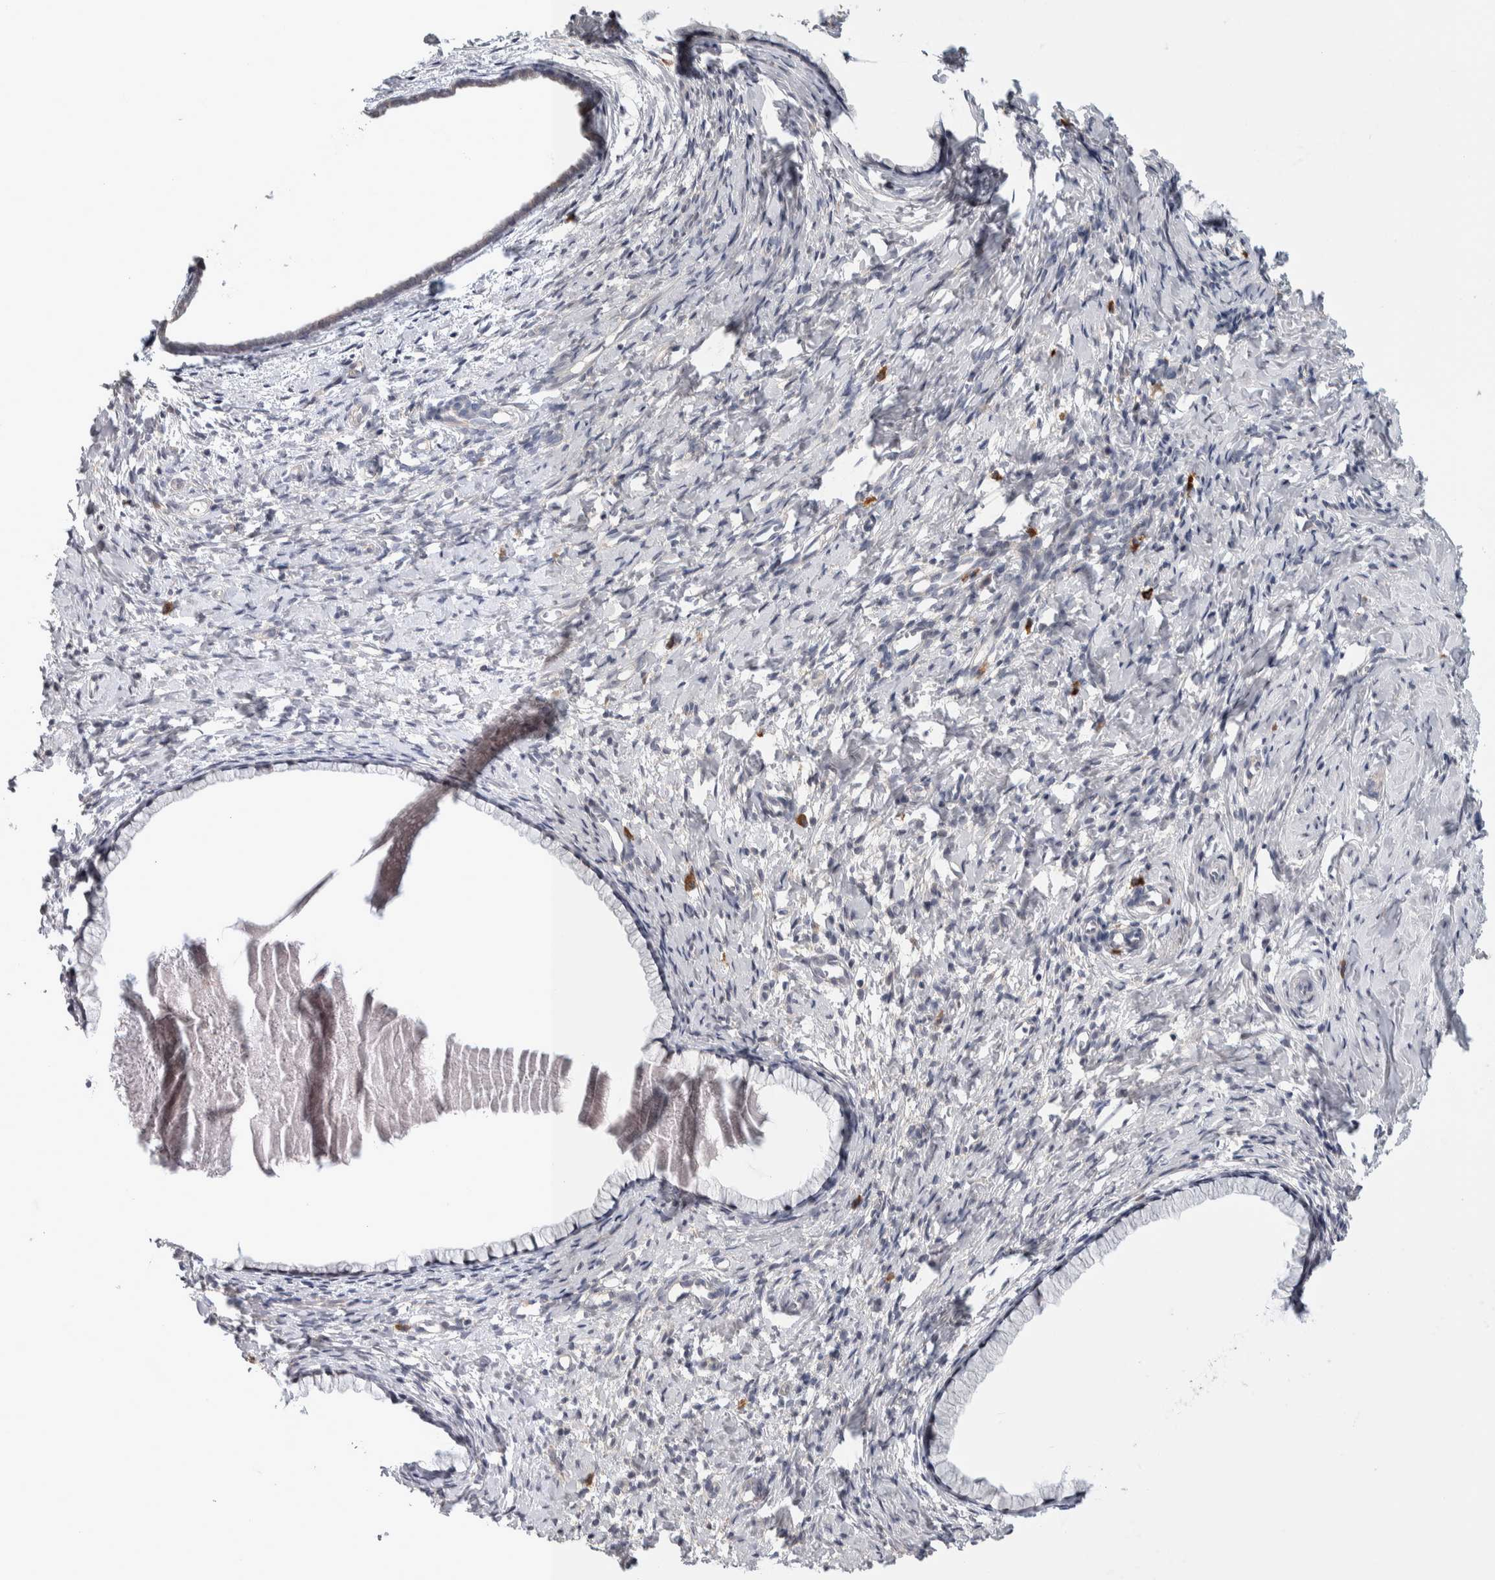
{"staining": {"intensity": "moderate", "quantity": "25%-75%", "location": "cytoplasmic/membranous"}, "tissue": "cervix", "cell_type": "Glandular cells", "image_type": "normal", "snomed": [{"axis": "morphology", "description": "Normal tissue, NOS"}, {"axis": "topography", "description": "Cervix"}], "caption": "Immunohistochemical staining of benign cervix displays medium levels of moderate cytoplasmic/membranous staining in approximately 25%-75% of glandular cells.", "gene": "IBTK", "patient": {"sex": "female", "age": 75}}